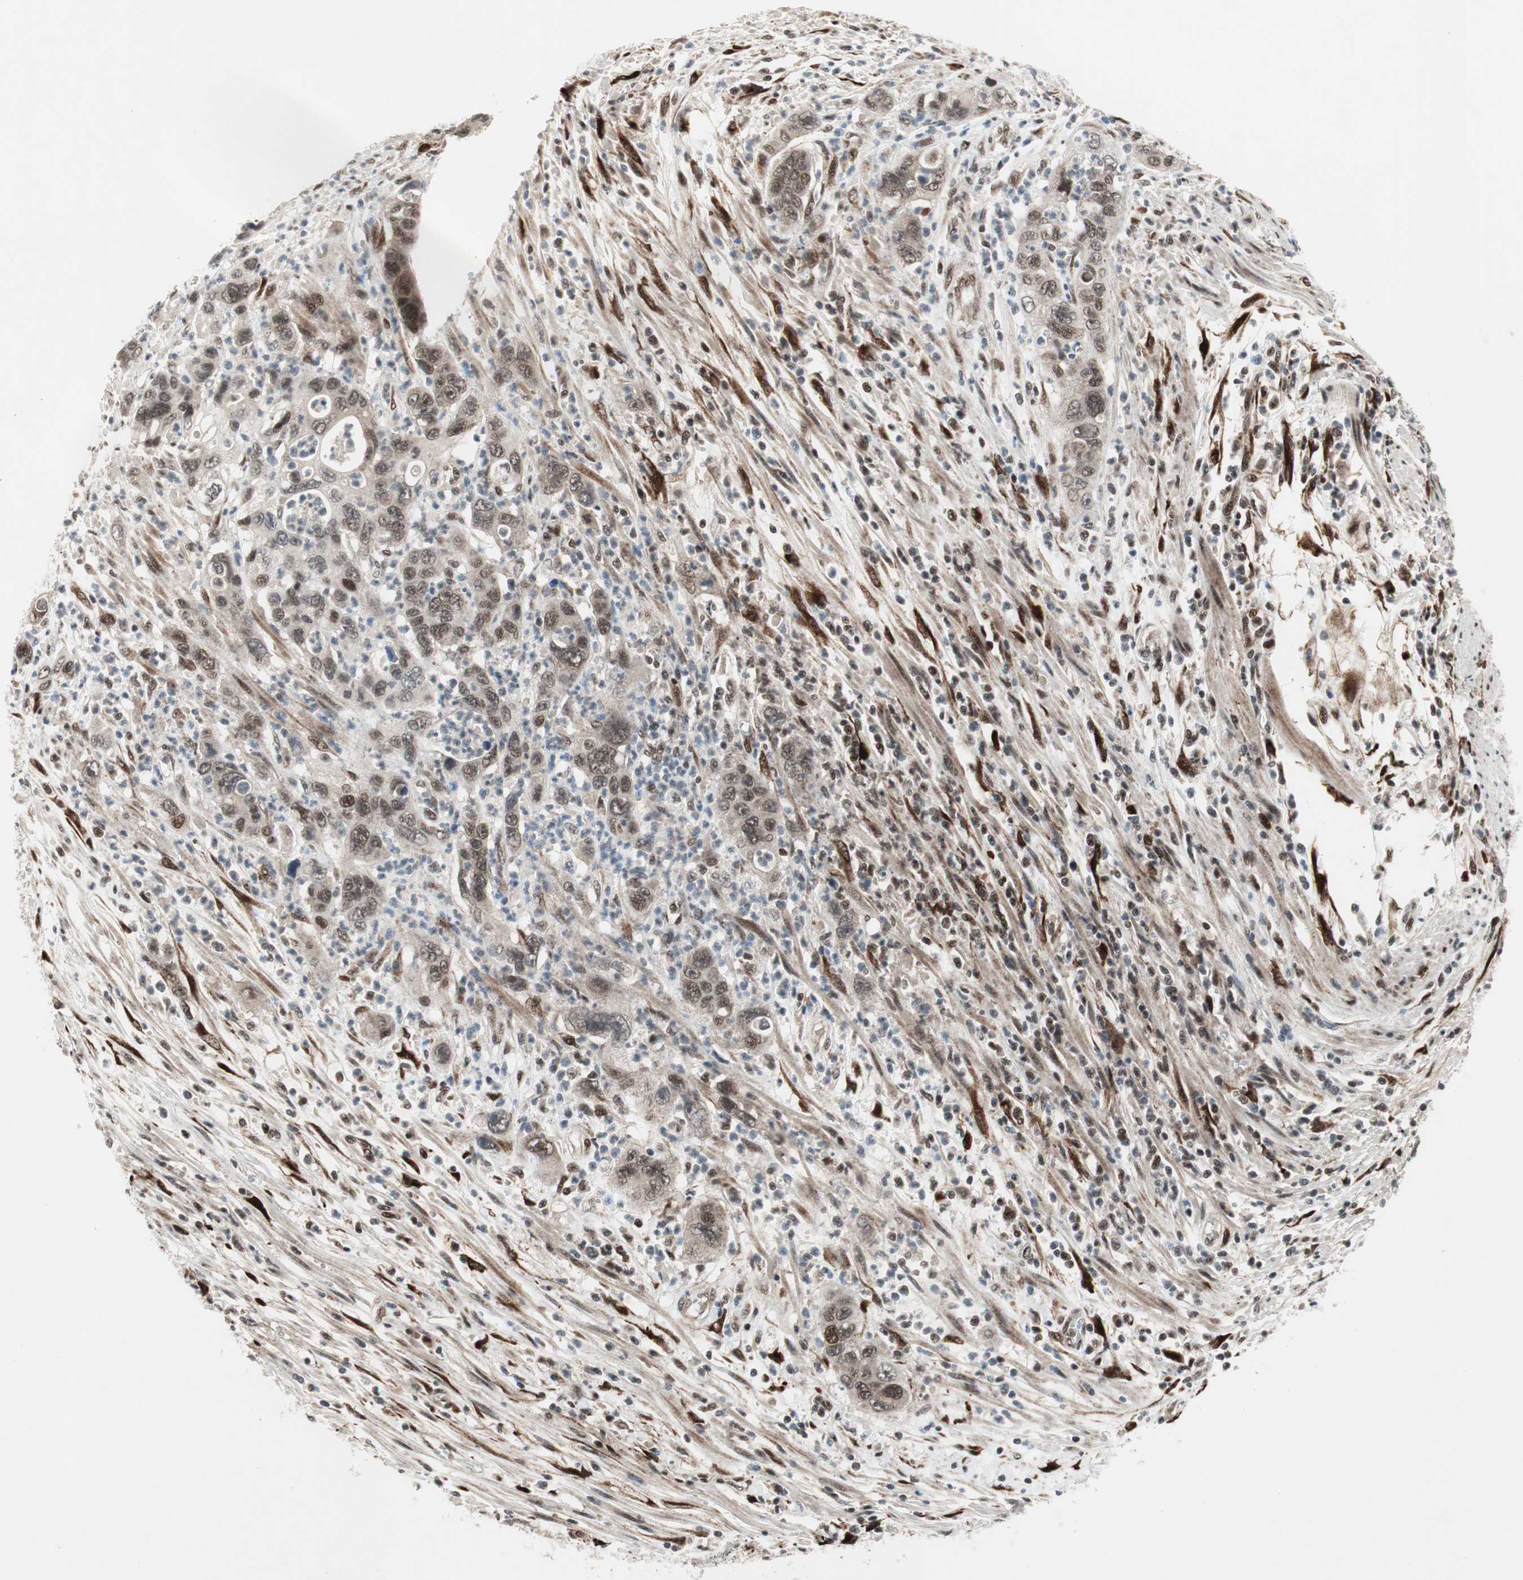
{"staining": {"intensity": "moderate", "quantity": ">75%", "location": "nuclear"}, "tissue": "pancreatic cancer", "cell_type": "Tumor cells", "image_type": "cancer", "snomed": [{"axis": "morphology", "description": "Adenocarcinoma, NOS"}, {"axis": "topography", "description": "Pancreas"}], "caption": "IHC staining of pancreatic adenocarcinoma, which shows medium levels of moderate nuclear expression in approximately >75% of tumor cells indicating moderate nuclear protein positivity. The staining was performed using DAB (3,3'-diaminobenzidine) (brown) for protein detection and nuclei were counterstained in hematoxylin (blue).", "gene": "TCF12", "patient": {"sex": "female", "age": 71}}